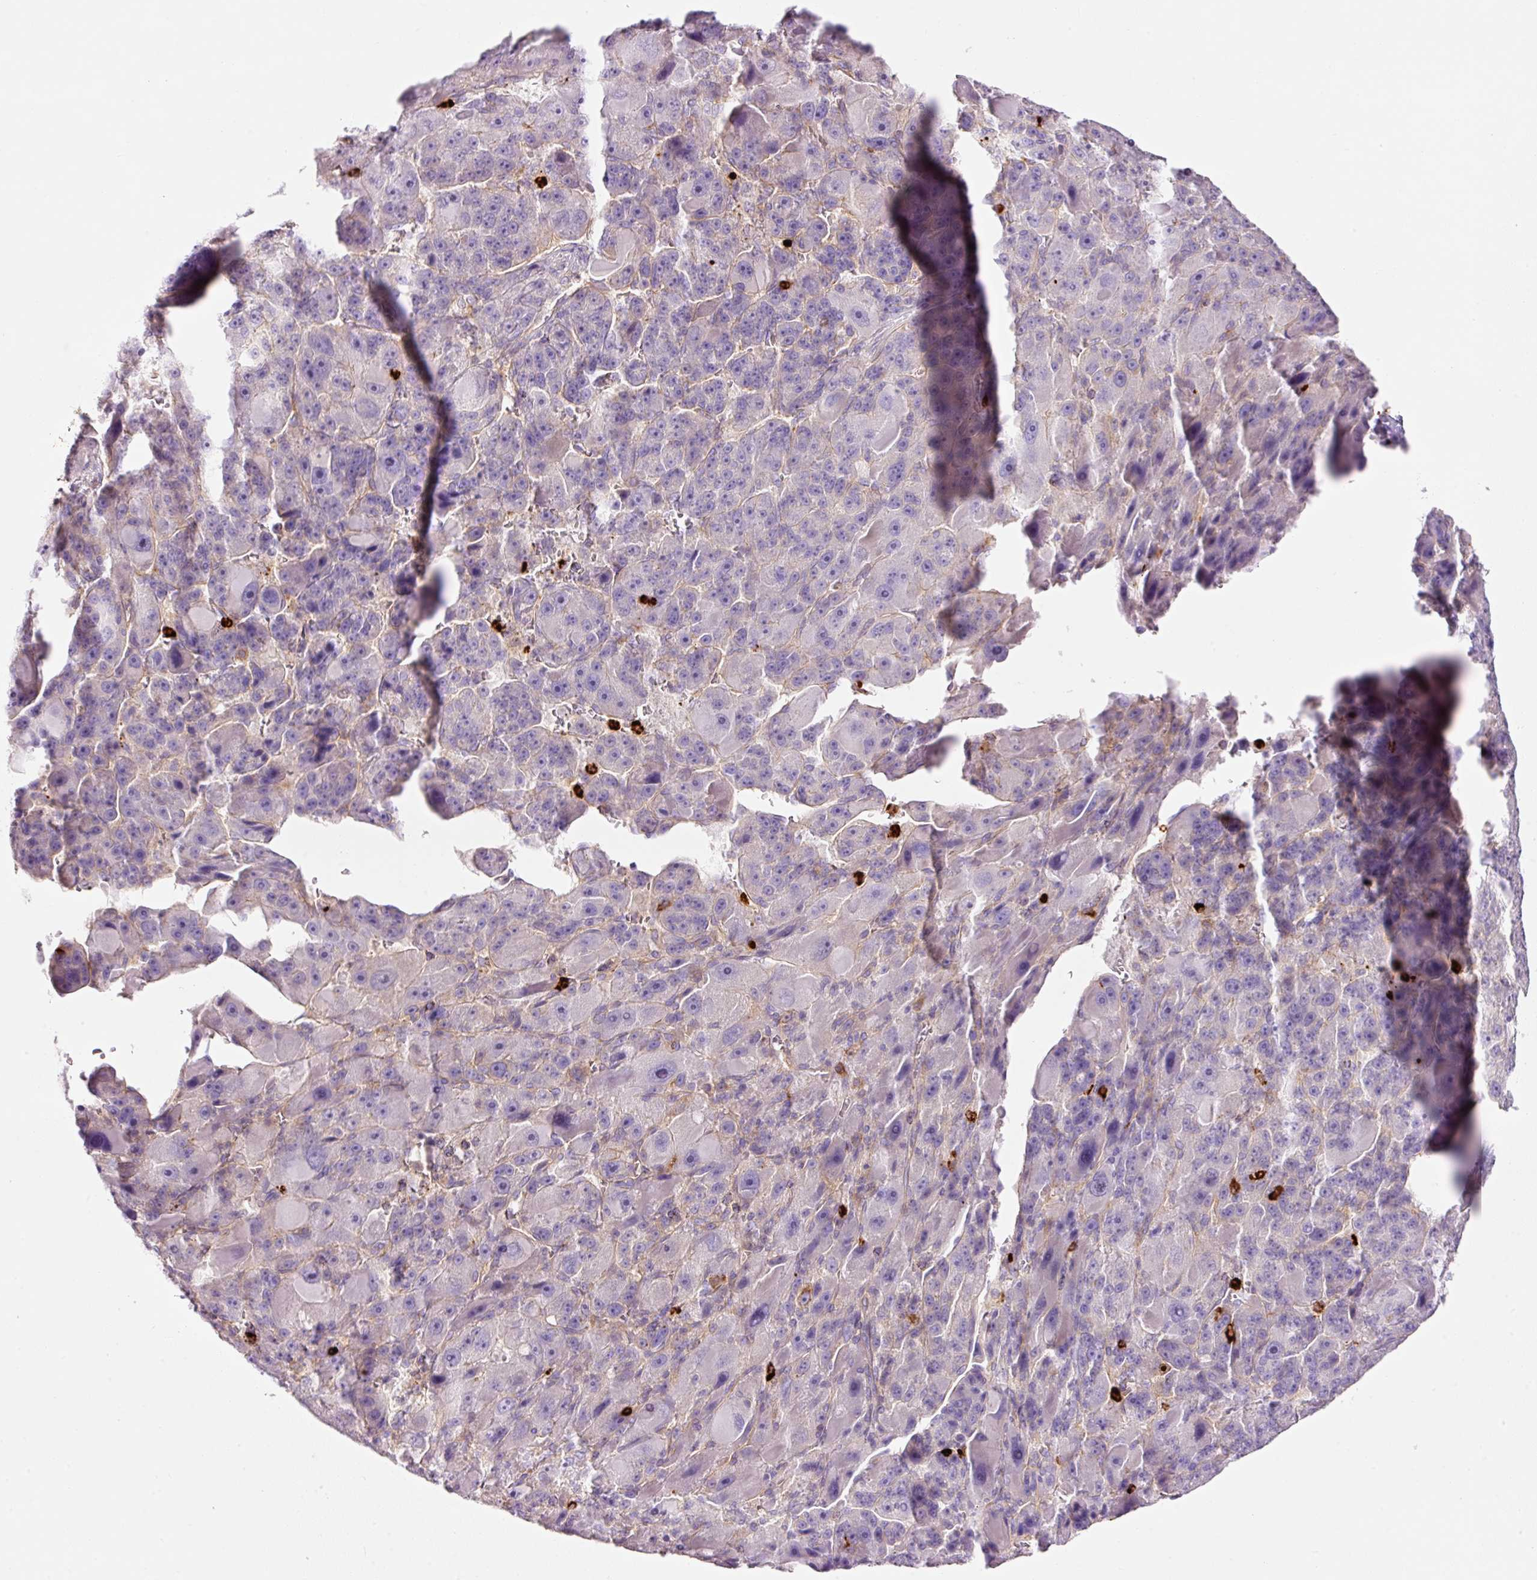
{"staining": {"intensity": "negative", "quantity": "none", "location": "none"}, "tissue": "liver cancer", "cell_type": "Tumor cells", "image_type": "cancer", "snomed": [{"axis": "morphology", "description": "Carcinoma, Hepatocellular, NOS"}, {"axis": "topography", "description": "Liver"}], "caption": "There is no significant staining in tumor cells of liver cancer.", "gene": "MAP3K3", "patient": {"sex": "male", "age": 76}}